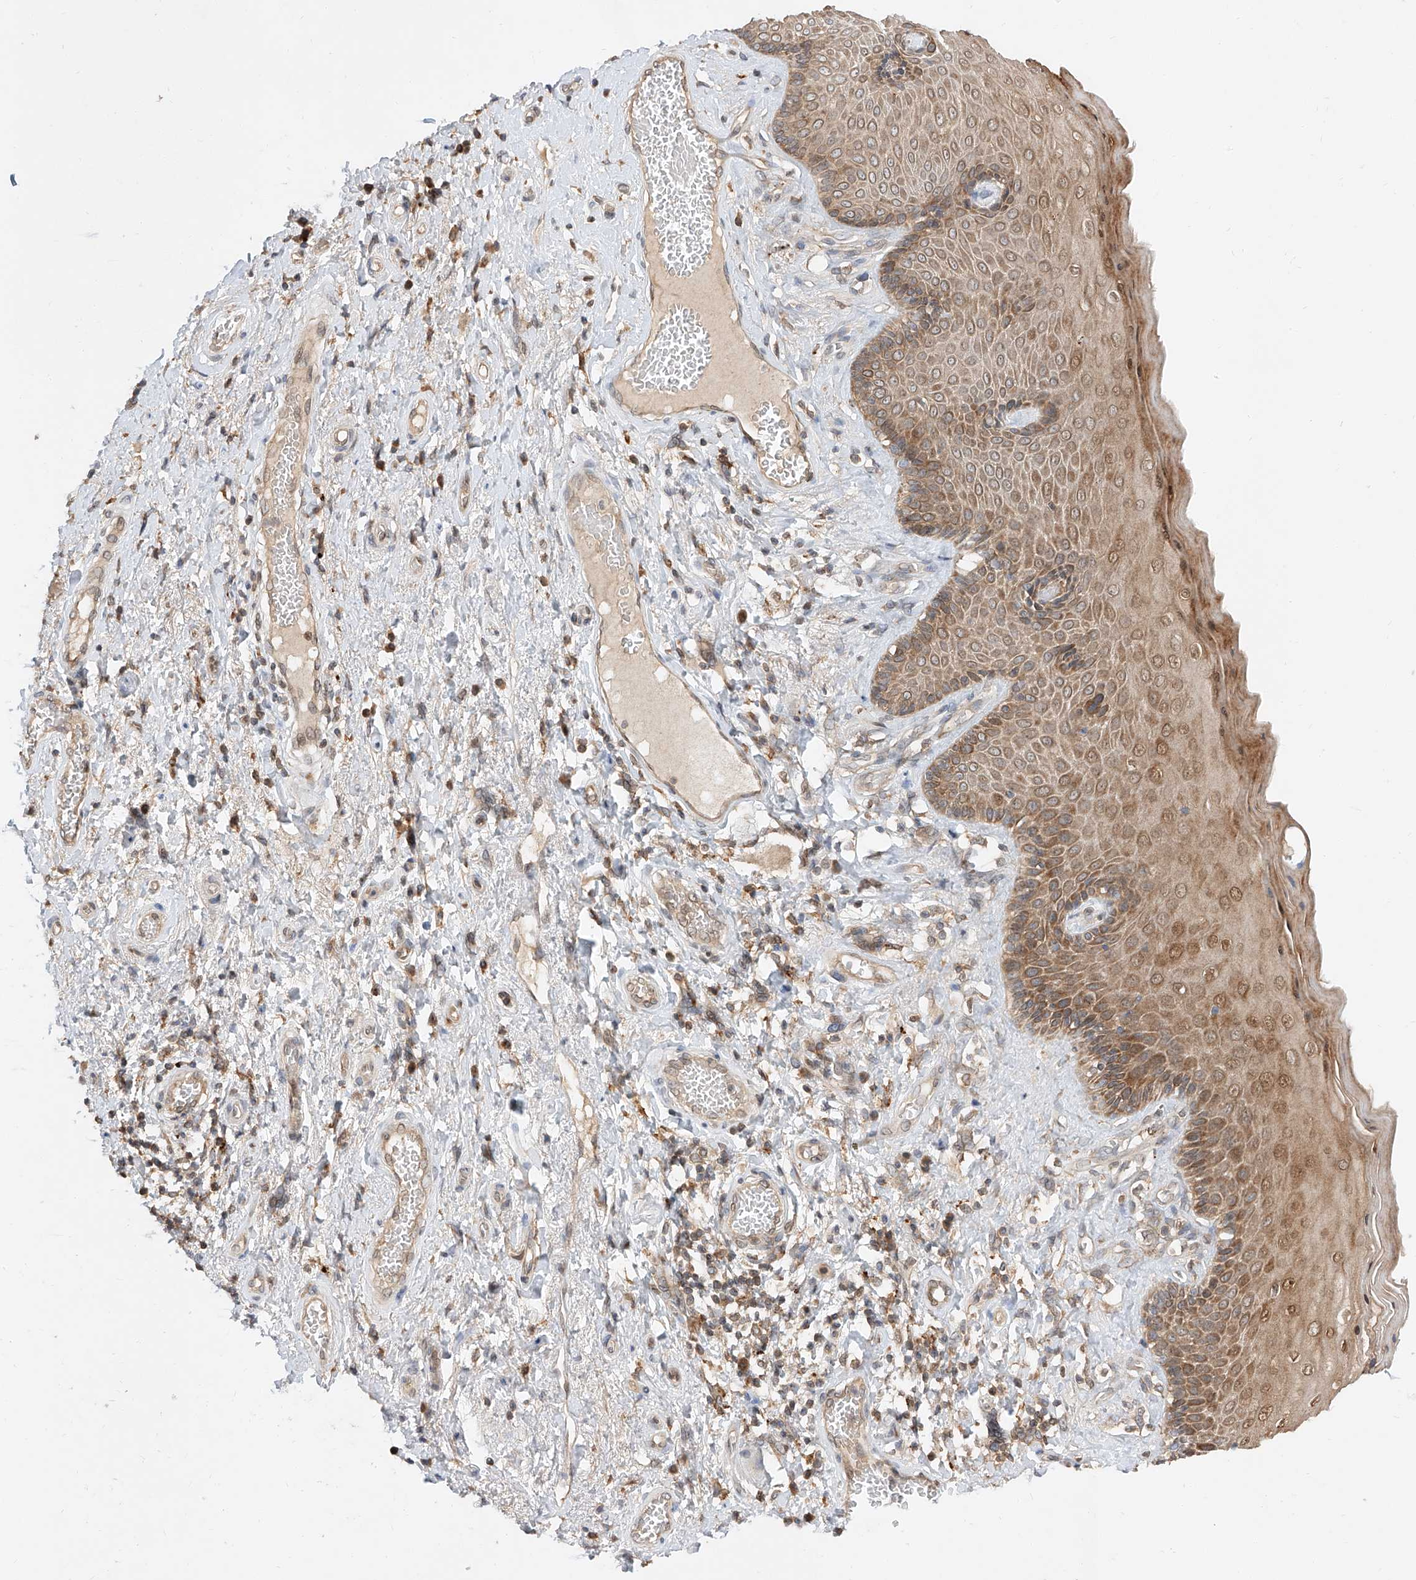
{"staining": {"intensity": "moderate", "quantity": ">75%", "location": "cytoplasmic/membranous,nuclear"}, "tissue": "skin", "cell_type": "Epidermal cells", "image_type": "normal", "snomed": [{"axis": "morphology", "description": "Normal tissue, NOS"}, {"axis": "topography", "description": "Anal"}], "caption": "Immunohistochemical staining of unremarkable skin shows >75% levels of moderate cytoplasmic/membranous,nuclear protein positivity in approximately >75% of epidermal cells.", "gene": "DIRAS3", "patient": {"sex": "male", "age": 69}}